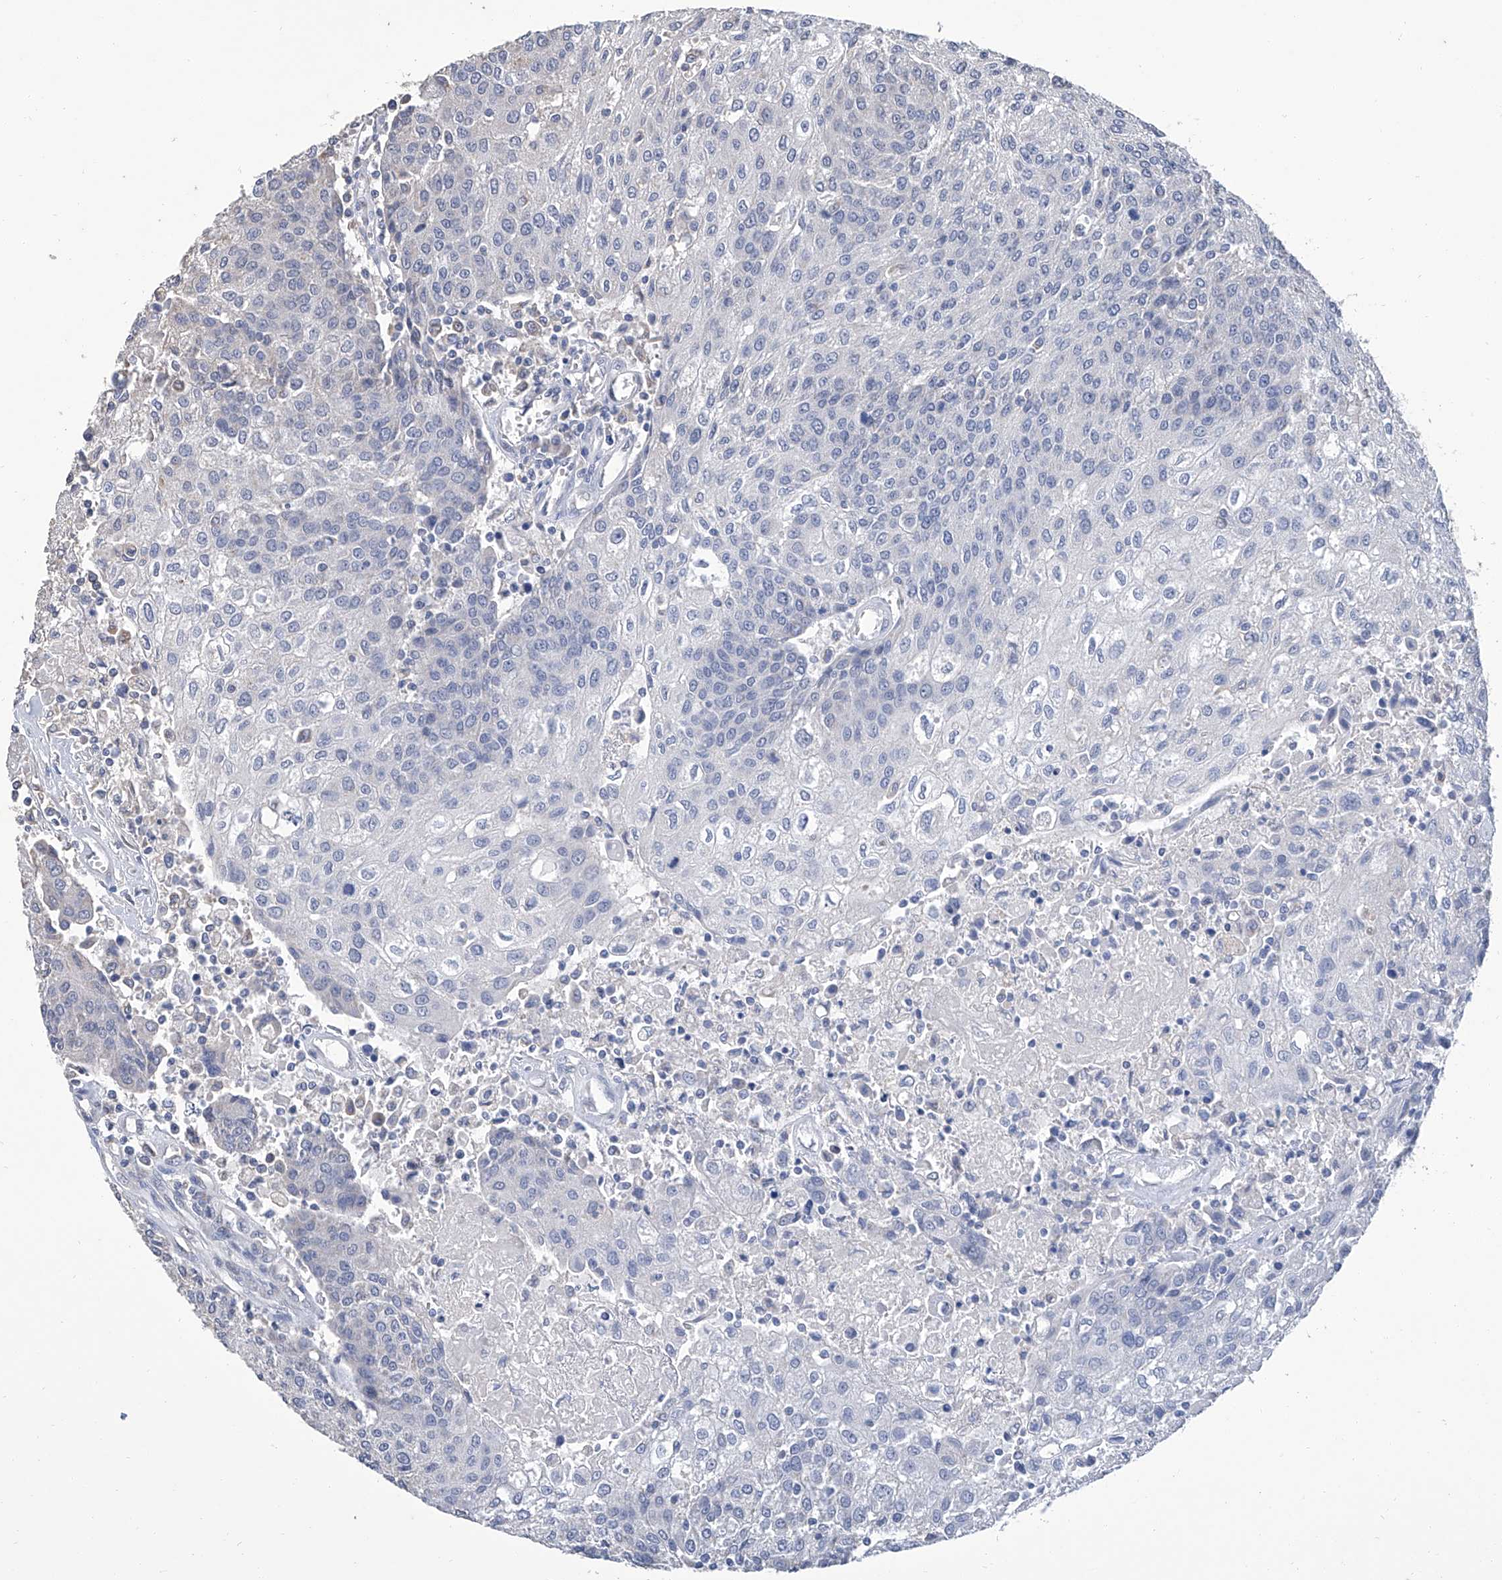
{"staining": {"intensity": "negative", "quantity": "none", "location": "none"}, "tissue": "urothelial cancer", "cell_type": "Tumor cells", "image_type": "cancer", "snomed": [{"axis": "morphology", "description": "Urothelial carcinoma, High grade"}, {"axis": "topography", "description": "Urinary bladder"}], "caption": "Tumor cells are negative for brown protein staining in urothelial cancer.", "gene": "GPT", "patient": {"sex": "female", "age": 85}}